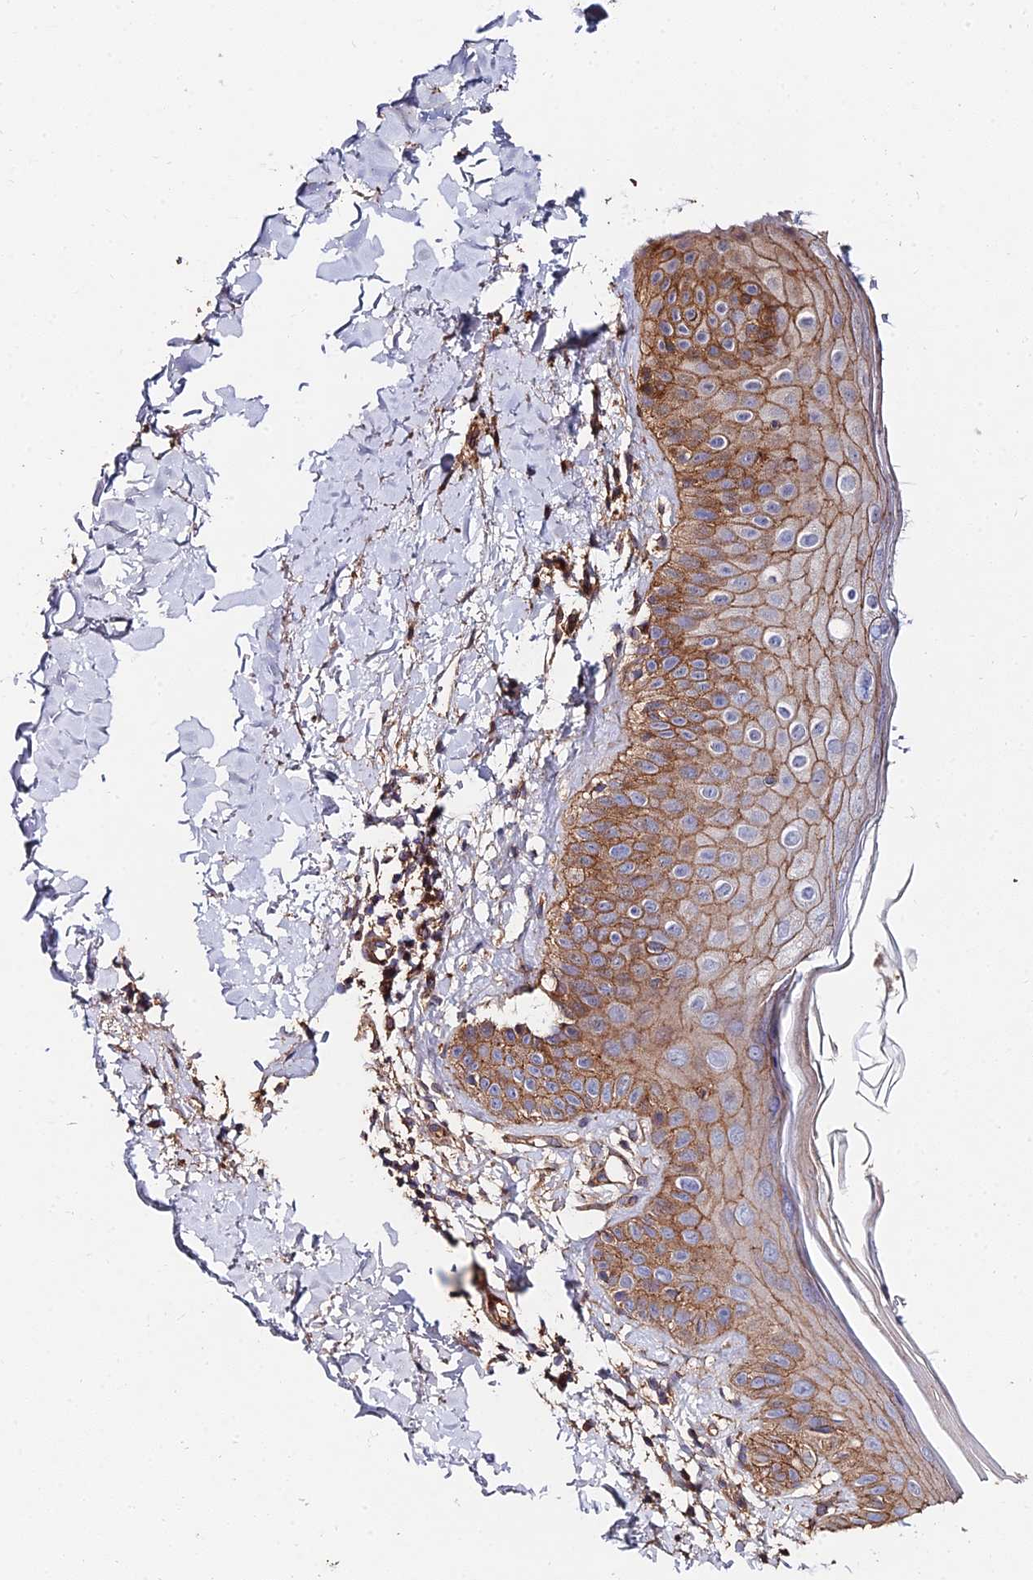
{"staining": {"intensity": "moderate", "quantity": ">75%", "location": "cytoplasmic/membranous"}, "tissue": "skin", "cell_type": "Fibroblasts", "image_type": "normal", "snomed": [{"axis": "morphology", "description": "Normal tissue, NOS"}, {"axis": "topography", "description": "Skin"}], "caption": "Skin stained with a brown dye exhibits moderate cytoplasmic/membranous positive expression in approximately >75% of fibroblasts.", "gene": "EXT1", "patient": {"sex": "male", "age": 52}}